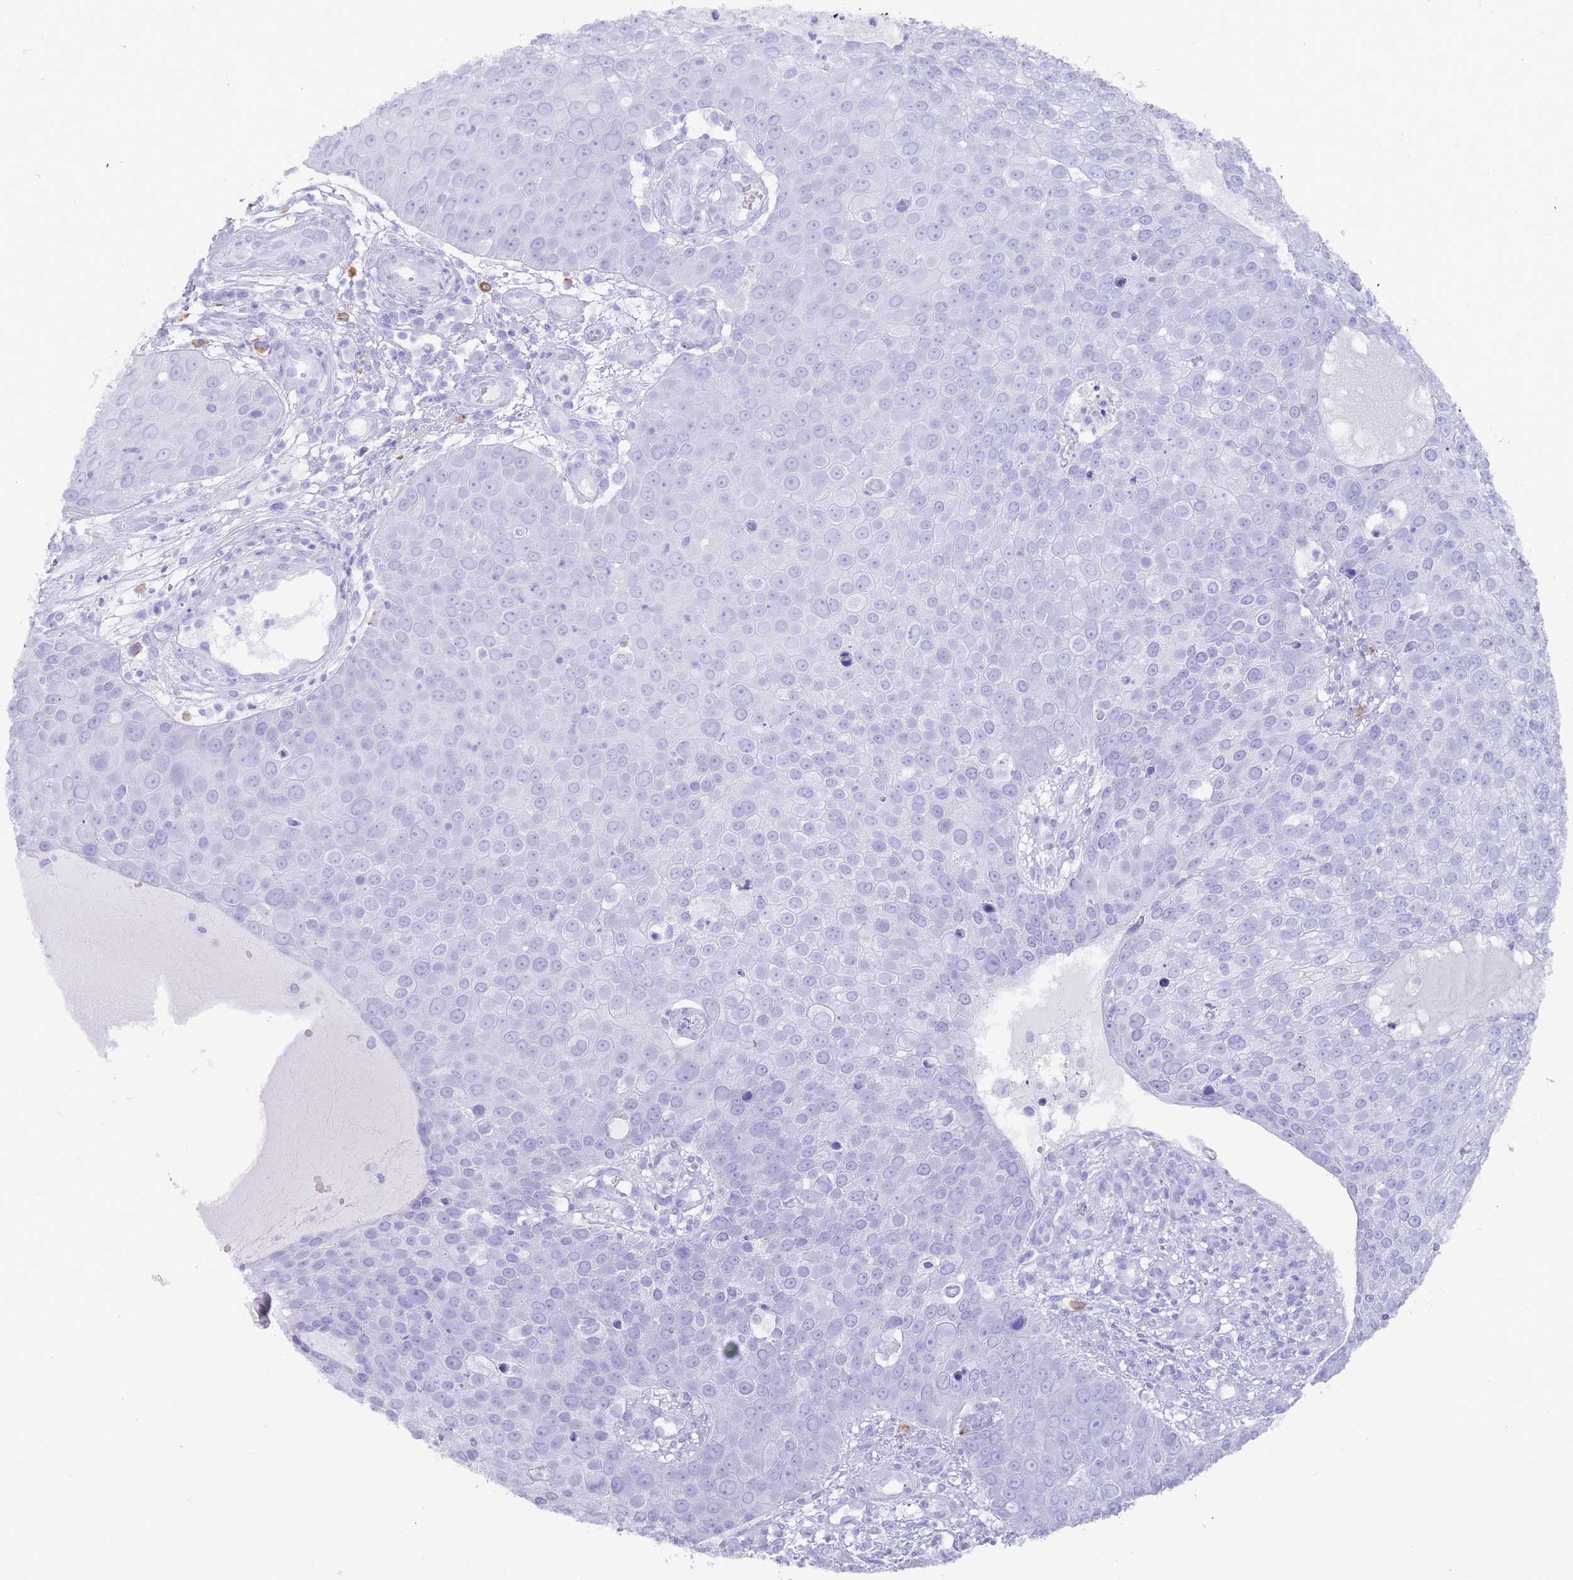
{"staining": {"intensity": "negative", "quantity": "none", "location": "none"}, "tissue": "skin cancer", "cell_type": "Tumor cells", "image_type": "cancer", "snomed": [{"axis": "morphology", "description": "Squamous cell carcinoma, NOS"}, {"axis": "topography", "description": "Skin"}], "caption": "DAB (3,3'-diaminobenzidine) immunohistochemical staining of skin squamous cell carcinoma shows no significant expression in tumor cells.", "gene": "MYADML2", "patient": {"sex": "male", "age": 71}}